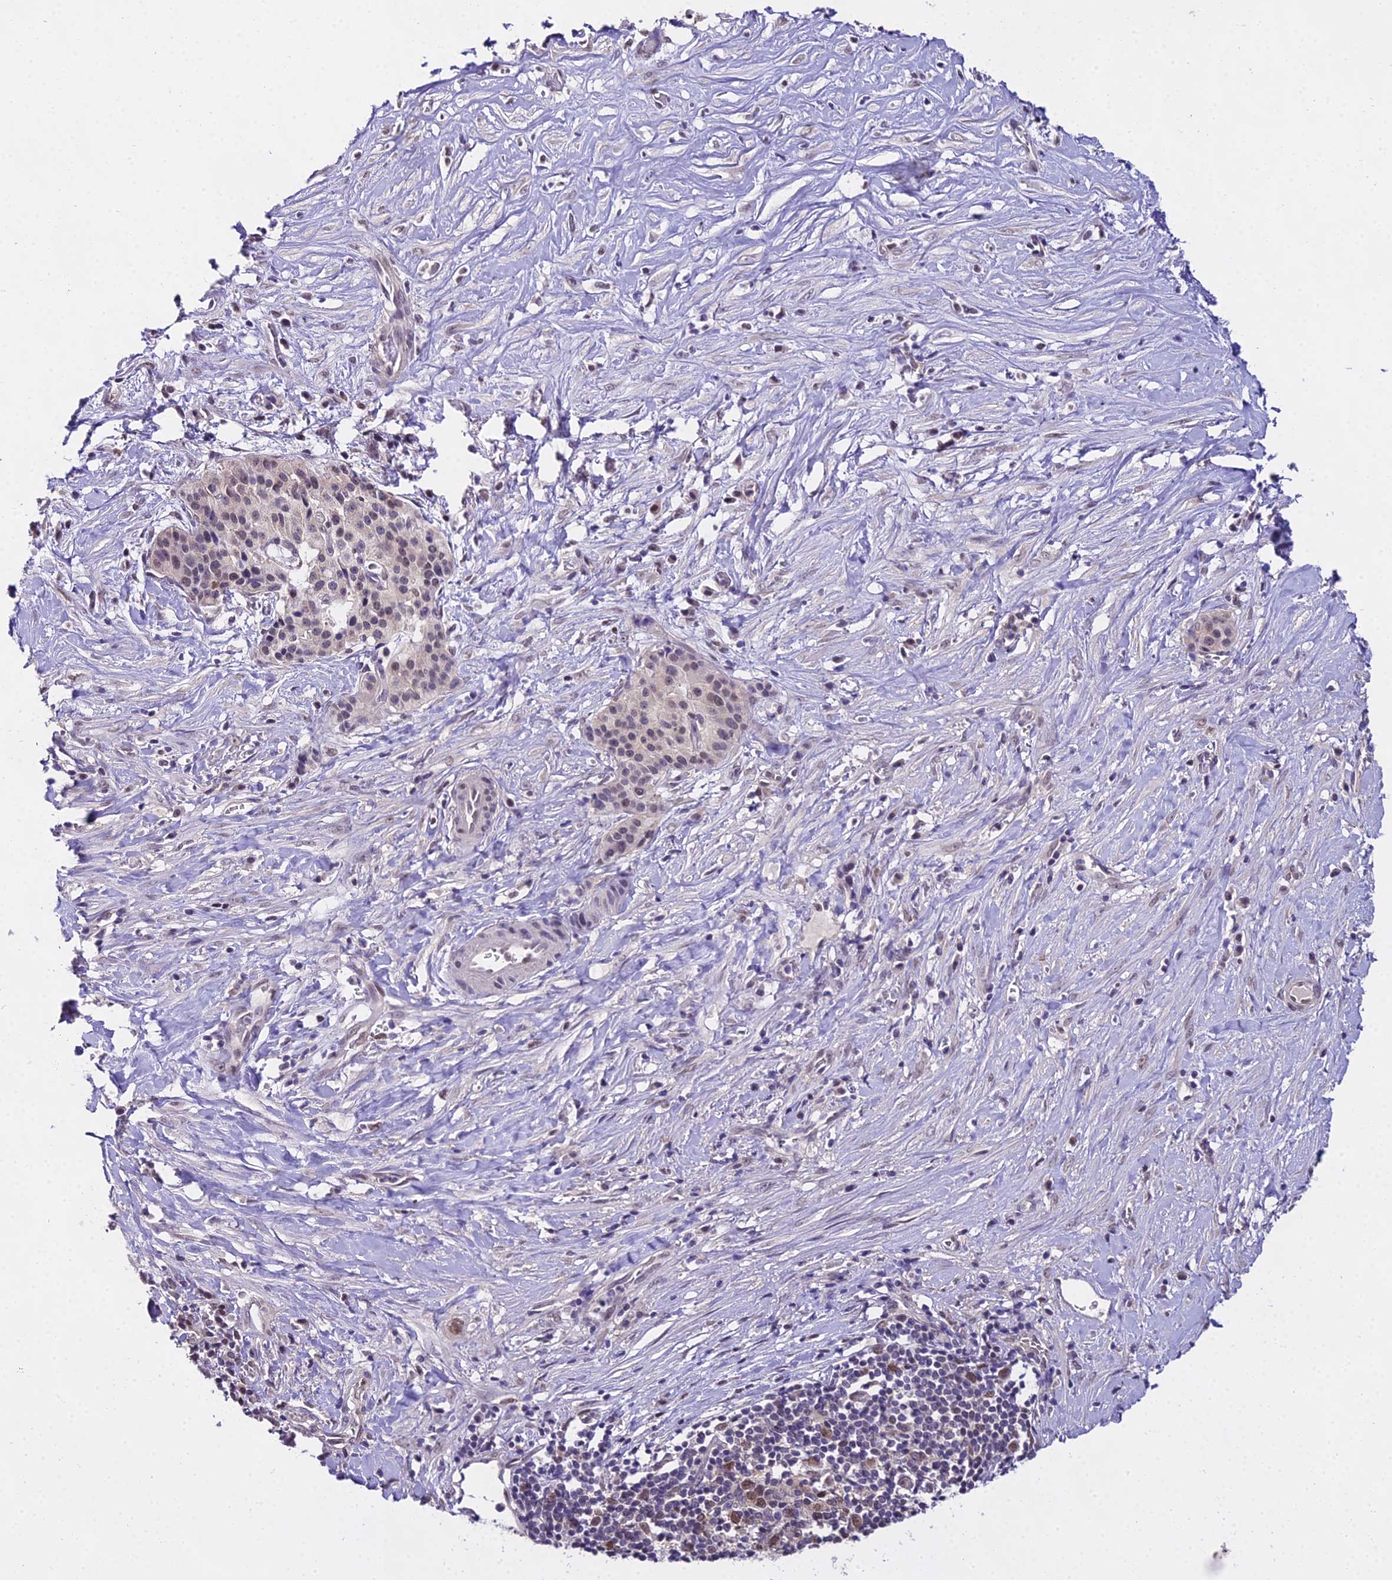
{"staining": {"intensity": "moderate", "quantity": "<25%", "location": "nuclear"}, "tissue": "pancreatic cancer", "cell_type": "Tumor cells", "image_type": "cancer", "snomed": [{"axis": "morphology", "description": "Adenocarcinoma, NOS"}, {"axis": "topography", "description": "Pancreas"}], "caption": "This photomicrograph reveals immunohistochemistry staining of pancreatic cancer, with low moderate nuclear positivity in about <25% of tumor cells.", "gene": "MAT2A", "patient": {"sex": "male", "age": 73}}